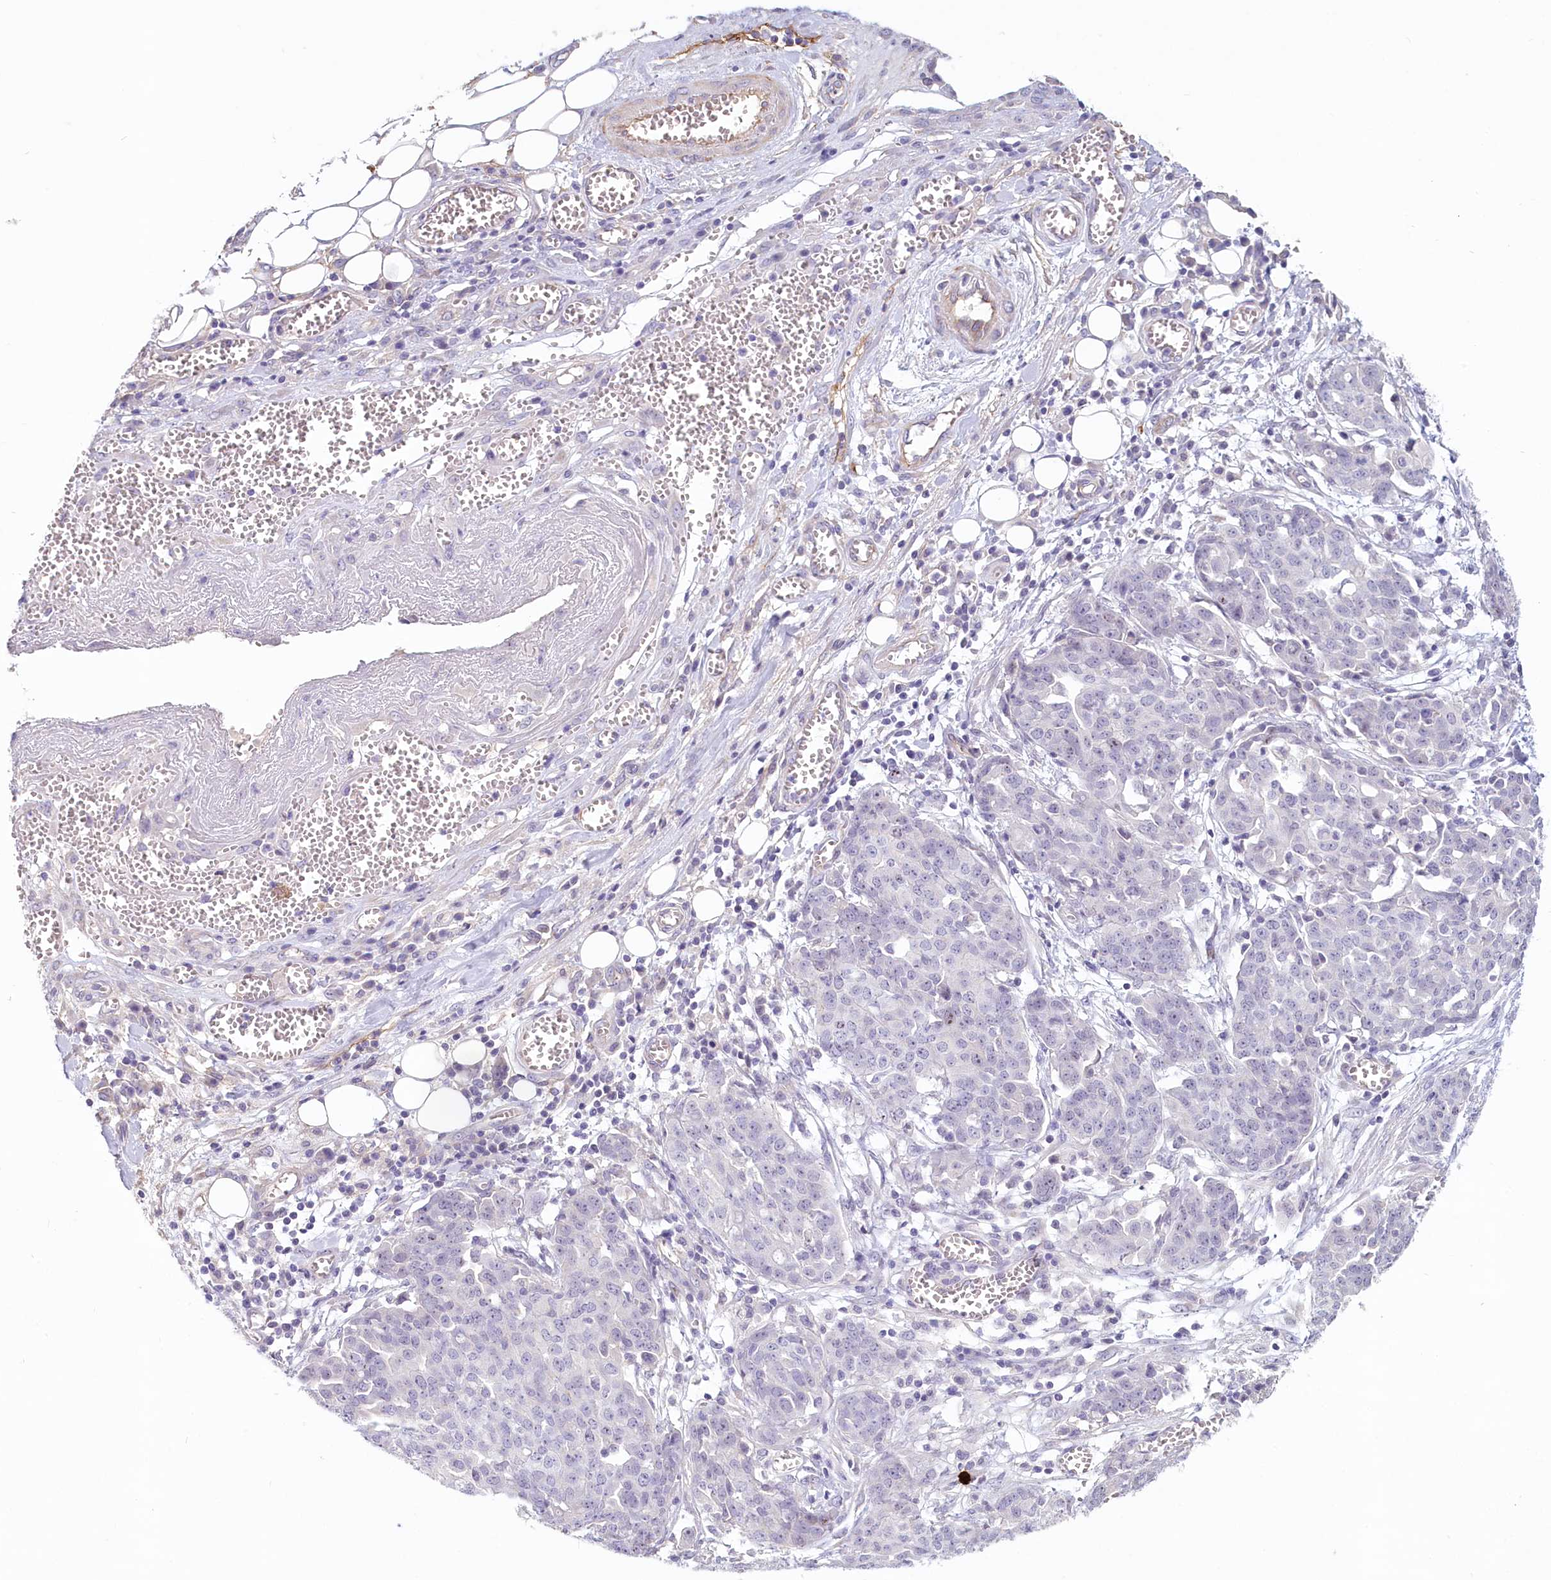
{"staining": {"intensity": "negative", "quantity": "none", "location": "none"}, "tissue": "ovarian cancer", "cell_type": "Tumor cells", "image_type": "cancer", "snomed": [{"axis": "morphology", "description": "Cystadenocarcinoma, serous, NOS"}, {"axis": "topography", "description": "Soft tissue"}, {"axis": "topography", "description": "Ovary"}], "caption": "Immunohistochemical staining of human ovarian cancer (serous cystadenocarcinoma) shows no significant expression in tumor cells. Nuclei are stained in blue.", "gene": "PROCR", "patient": {"sex": "female", "age": 57}}